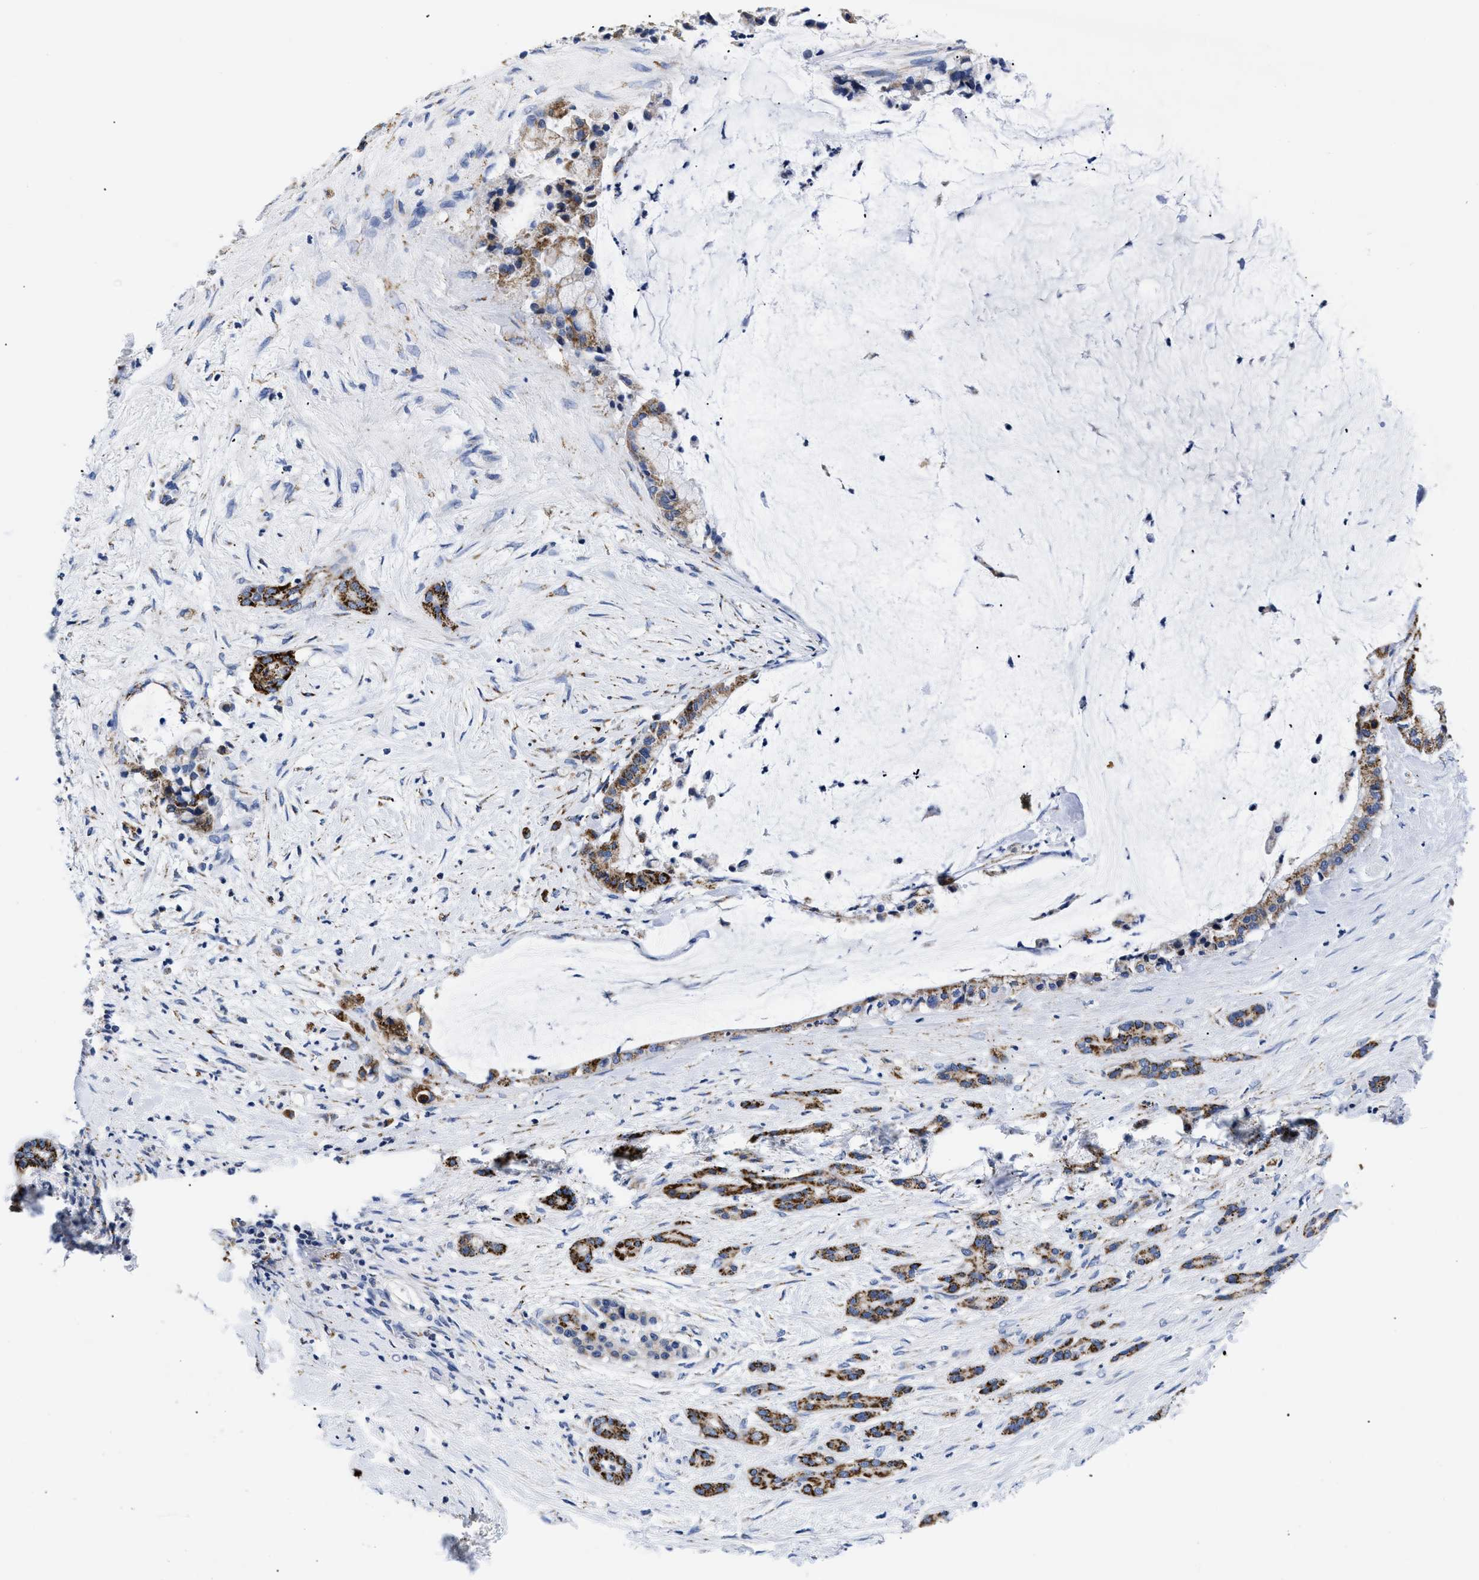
{"staining": {"intensity": "moderate", "quantity": ">75%", "location": "cytoplasmic/membranous"}, "tissue": "pancreatic cancer", "cell_type": "Tumor cells", "image_type": "cancer", "snomed": [{"axis": "morphology", "description": "Adenocarcinoma, NOS"}, {"axis": "topography", "description": "Pancreas"}], "caption": "The micrograph shows staining of adenocarcinoma (pancreatic), revealing moderate cytoplasmic/membranous protein positivity (brown color) within tumor cells.", "gene": "GPR149", "patient": {"sex": "male", "age": 41}}